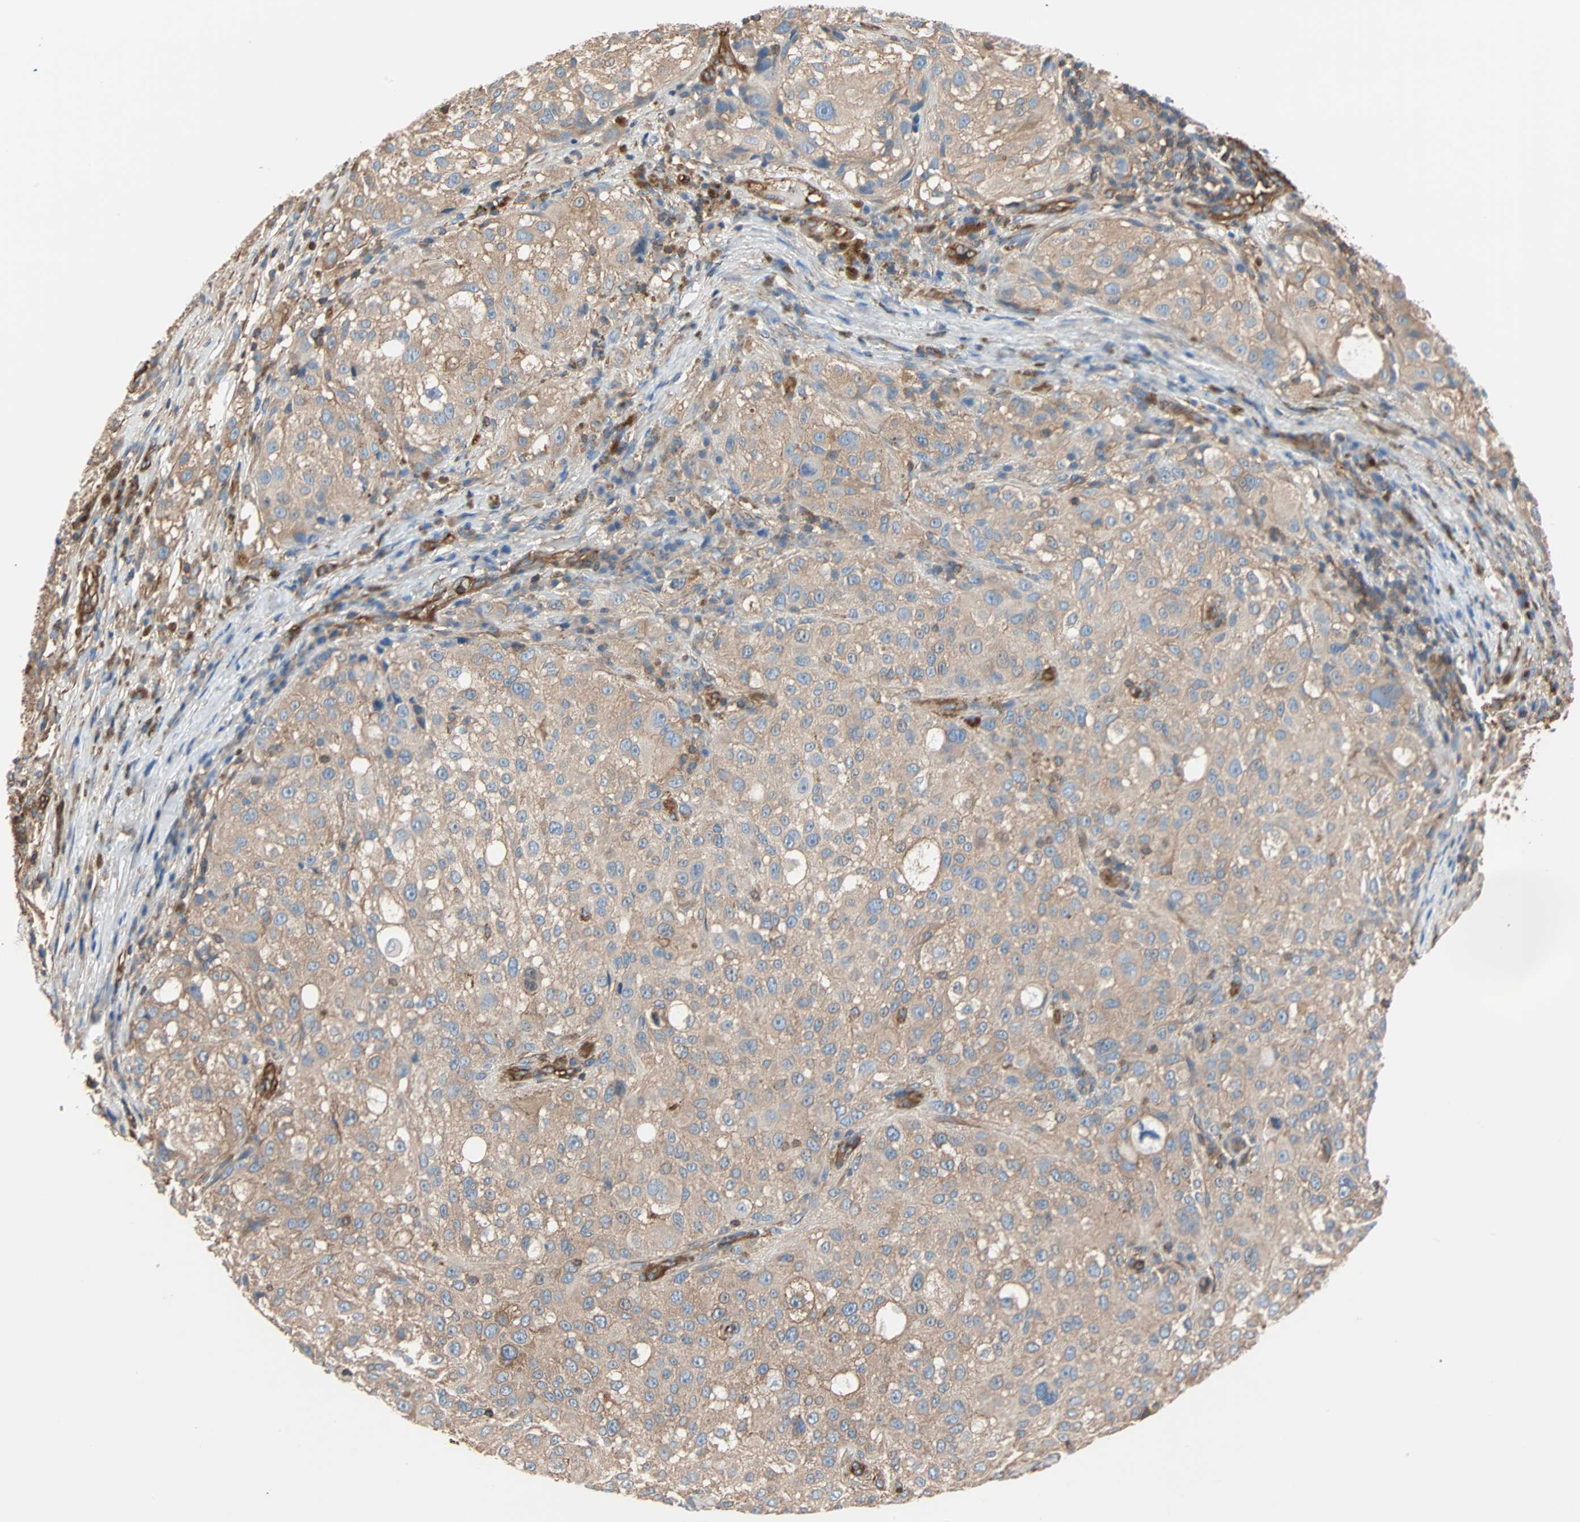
{"staining": {"intensity": "weak", "quantity": ">75%", "location": "cytoplasmic/membranous"}, "tissue": "melanoma", "cell_type": "Tumor cells", "image_type": "cancer", "snomed": [{"axis": "morphology", "description": "Necrosis, NOS"}, {"axis": "morphology", "description": "Malignant melanoma, NOS"}, {"axis": "topography", "description": "Skin"}], "caption": "Weak cytoplasmic/membranous positivity is identified in about >75% of tumor cells in melanoma.", "gene": "GALNT10", "patient": {"sex": "female", "age": 87}}